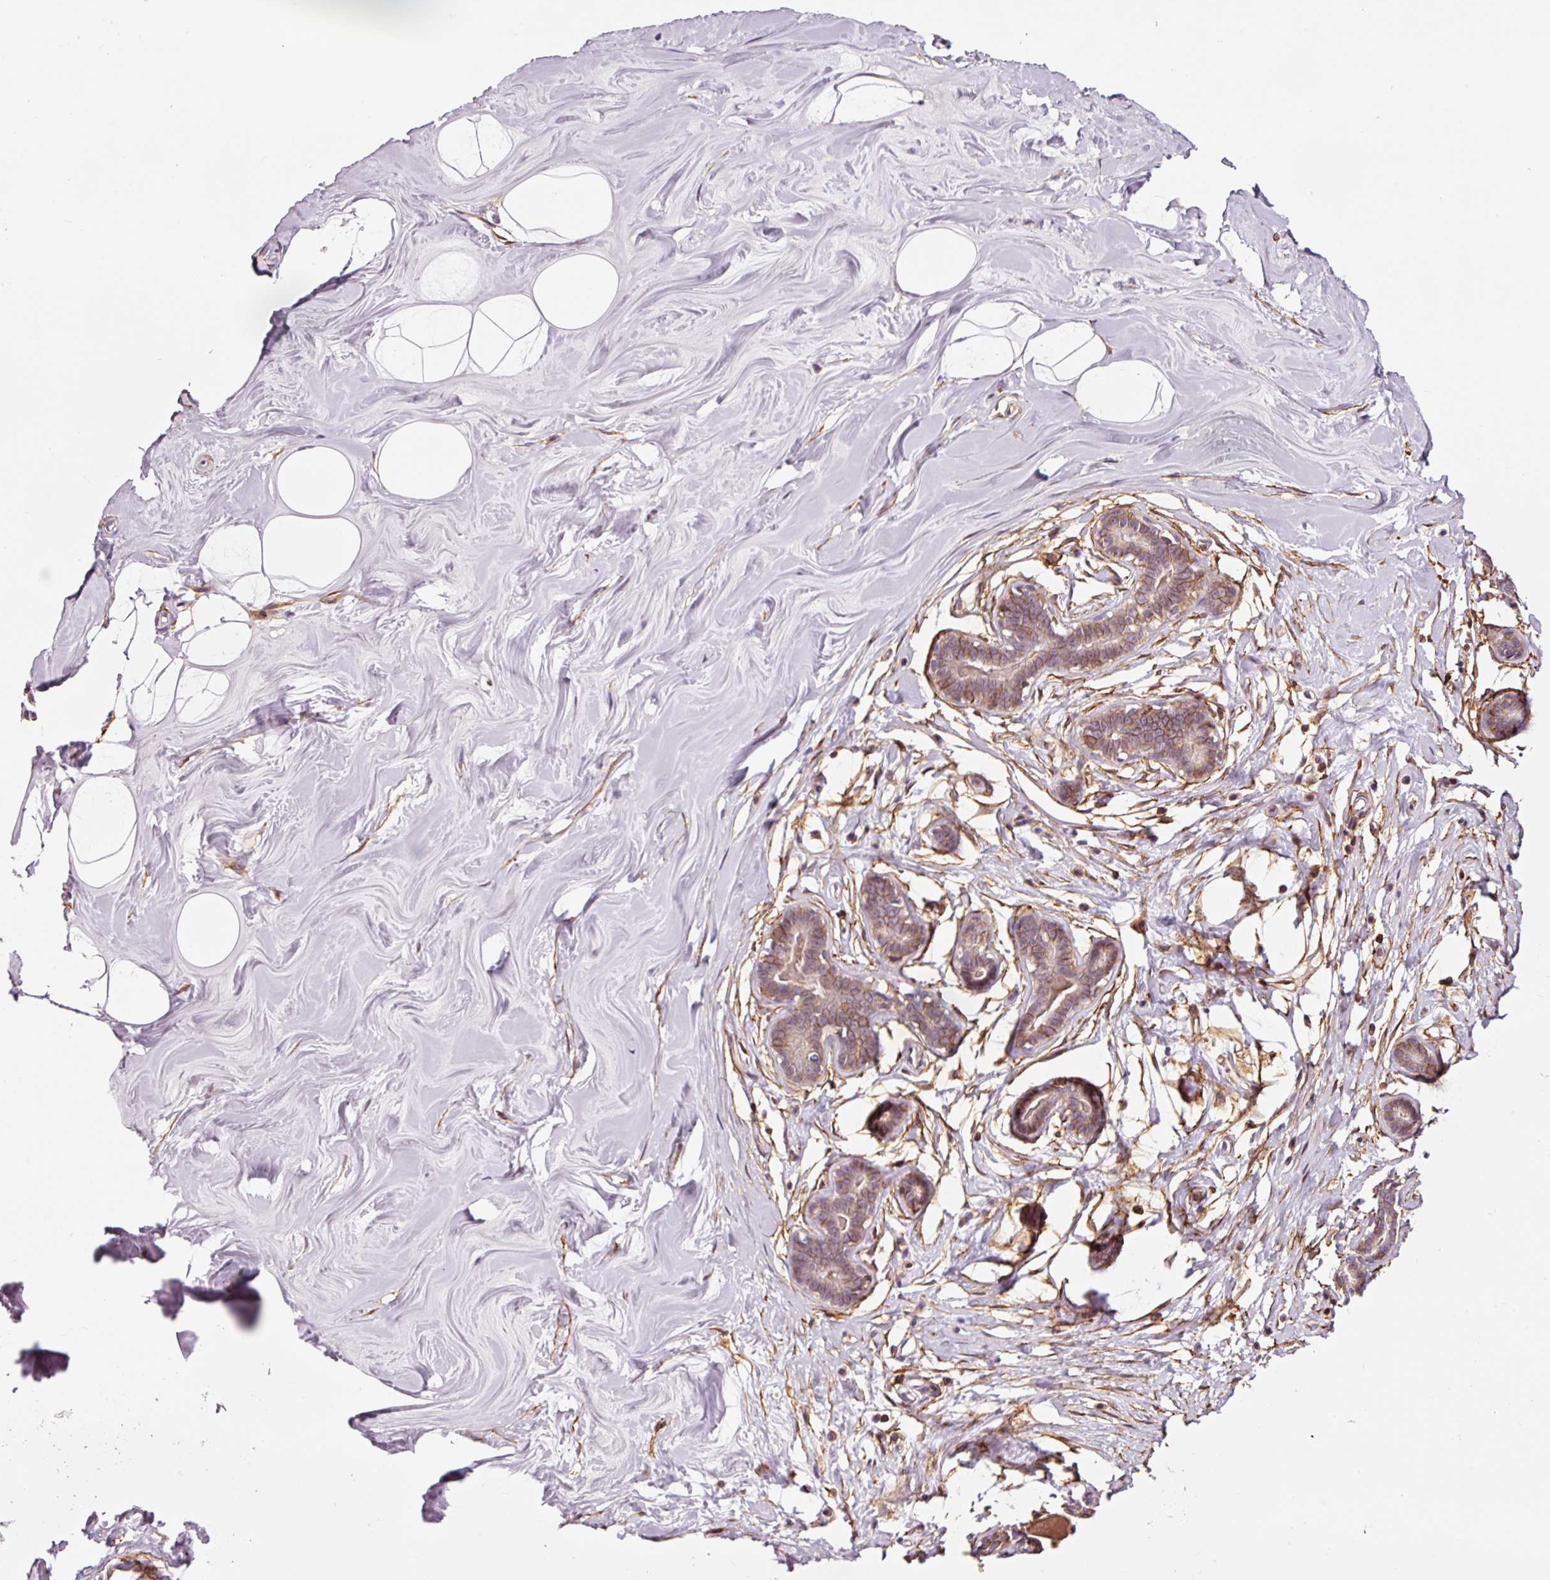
{"staining": {"intensity": "negative", "quantity": "none", "location": "none"}, "tissue": "breast", "cell_type": "Adipocytes", "image_type": "normal", "snomed": [{"axis": "morphology", "description": "Normal tissue, NOS"}, {"axis": "topography", "description": "Breast"}], "caption": "Breast stained for a protein using immunohistochemistry reveals no staining adipocytes.", "gene": "ADD3", "patient": {"sex": "female", "age": 25}}